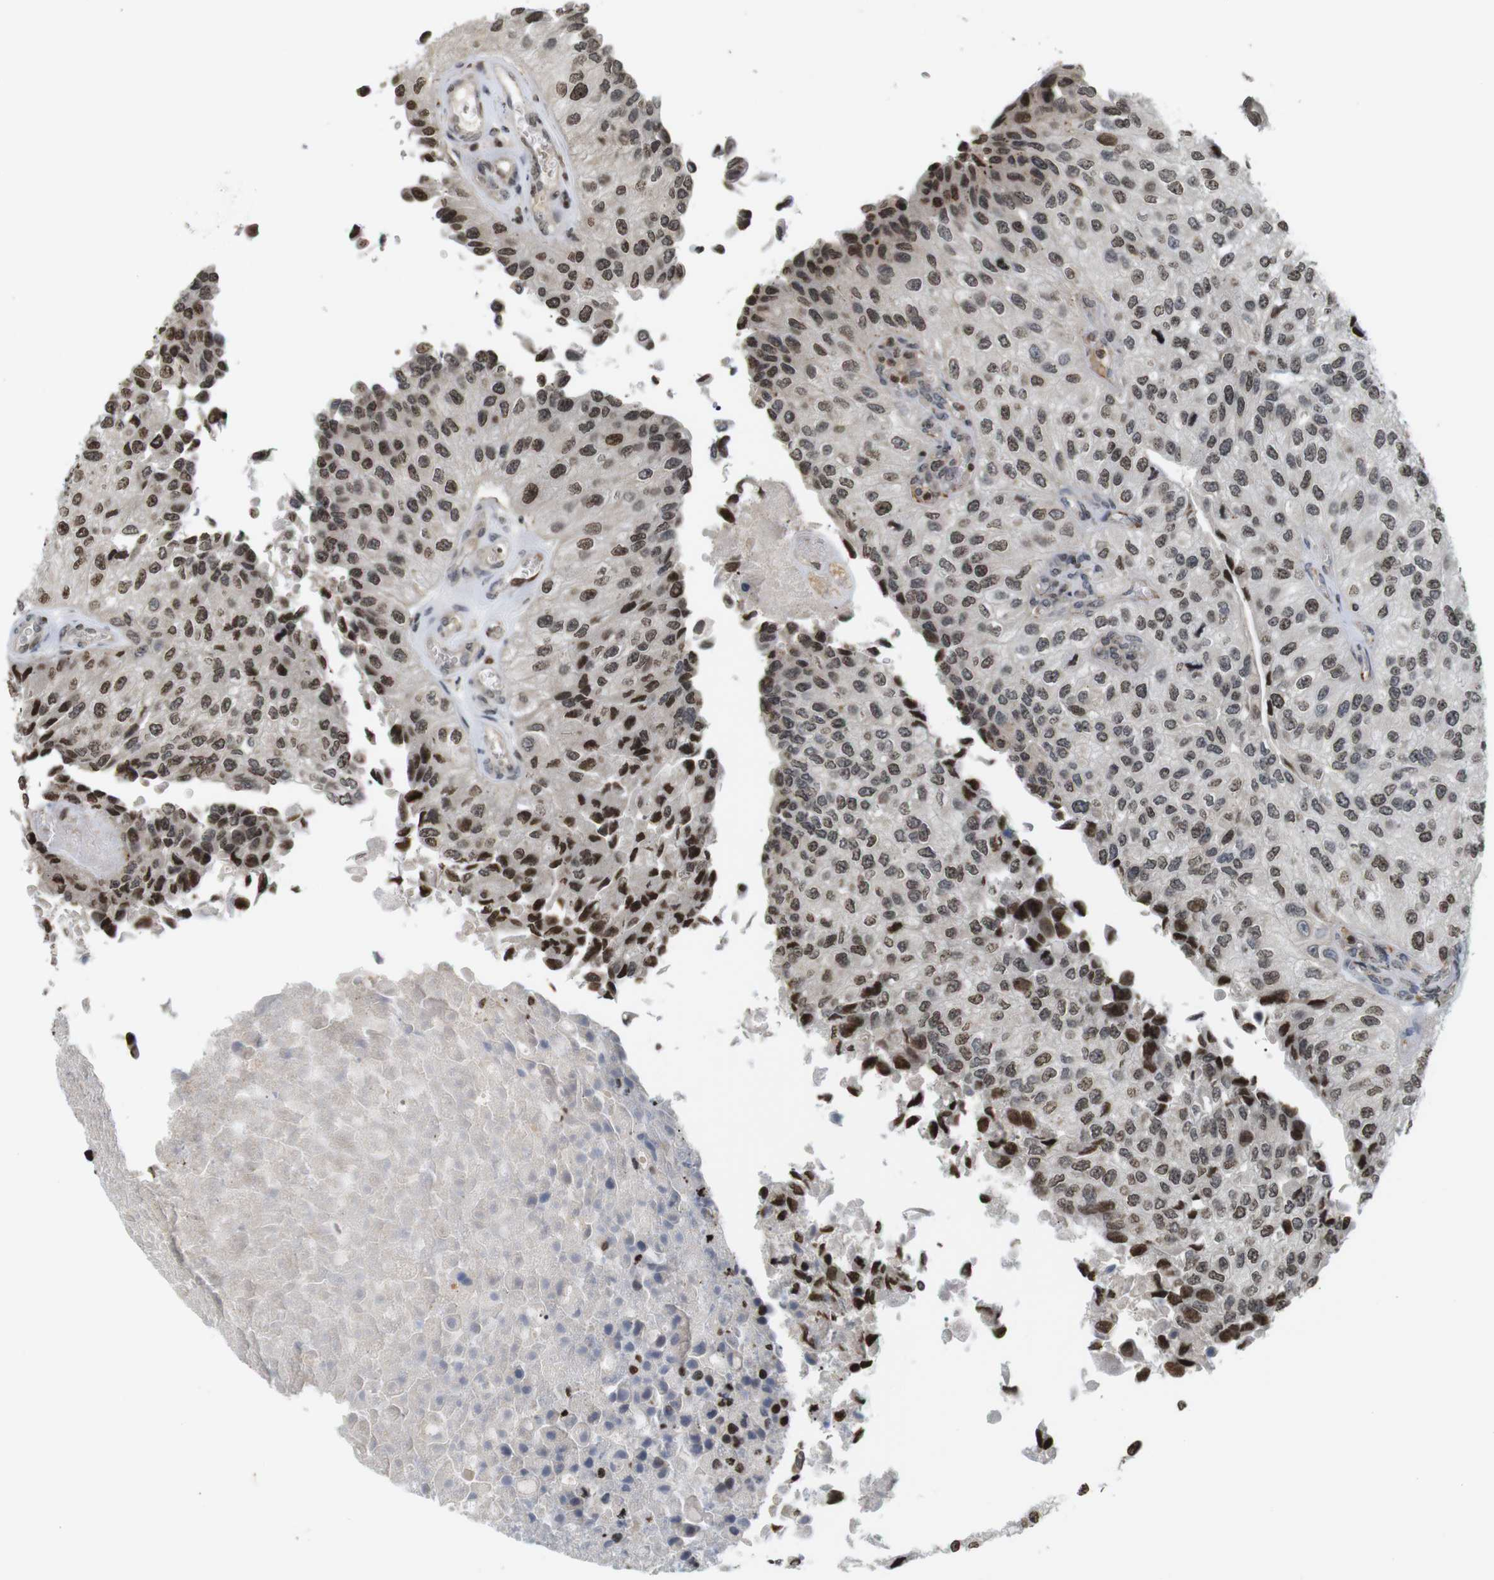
{"staining": {"intensity": "moderate", "quantity": ">75%", "location": "nuclear"}, "tissue": "urothelial cancer", "cell_type": "Tumor cells", "image_type": "cancer", "snomed": [{"axis": "morphology", "description": "Urothelial carcinoma, High grade"}, {"axis": "topography", "description": "Kidney"}, {"axis": "topography", "description": "Urinary bladder"}], "caption": "Immunohistochemistry of human high-grade urothelial carcinoma demonstrates medium levels of moderate nuclear expression in about >75% of tumor cells. The staining is performed using DAB (3,3'-diaminobenzidine) brown chromogen to label protein expression. The nuclei are counter-stained blue using hematoxylin.", "gene": "MBD1", "patient": {"sex": "male", "age": 77}}